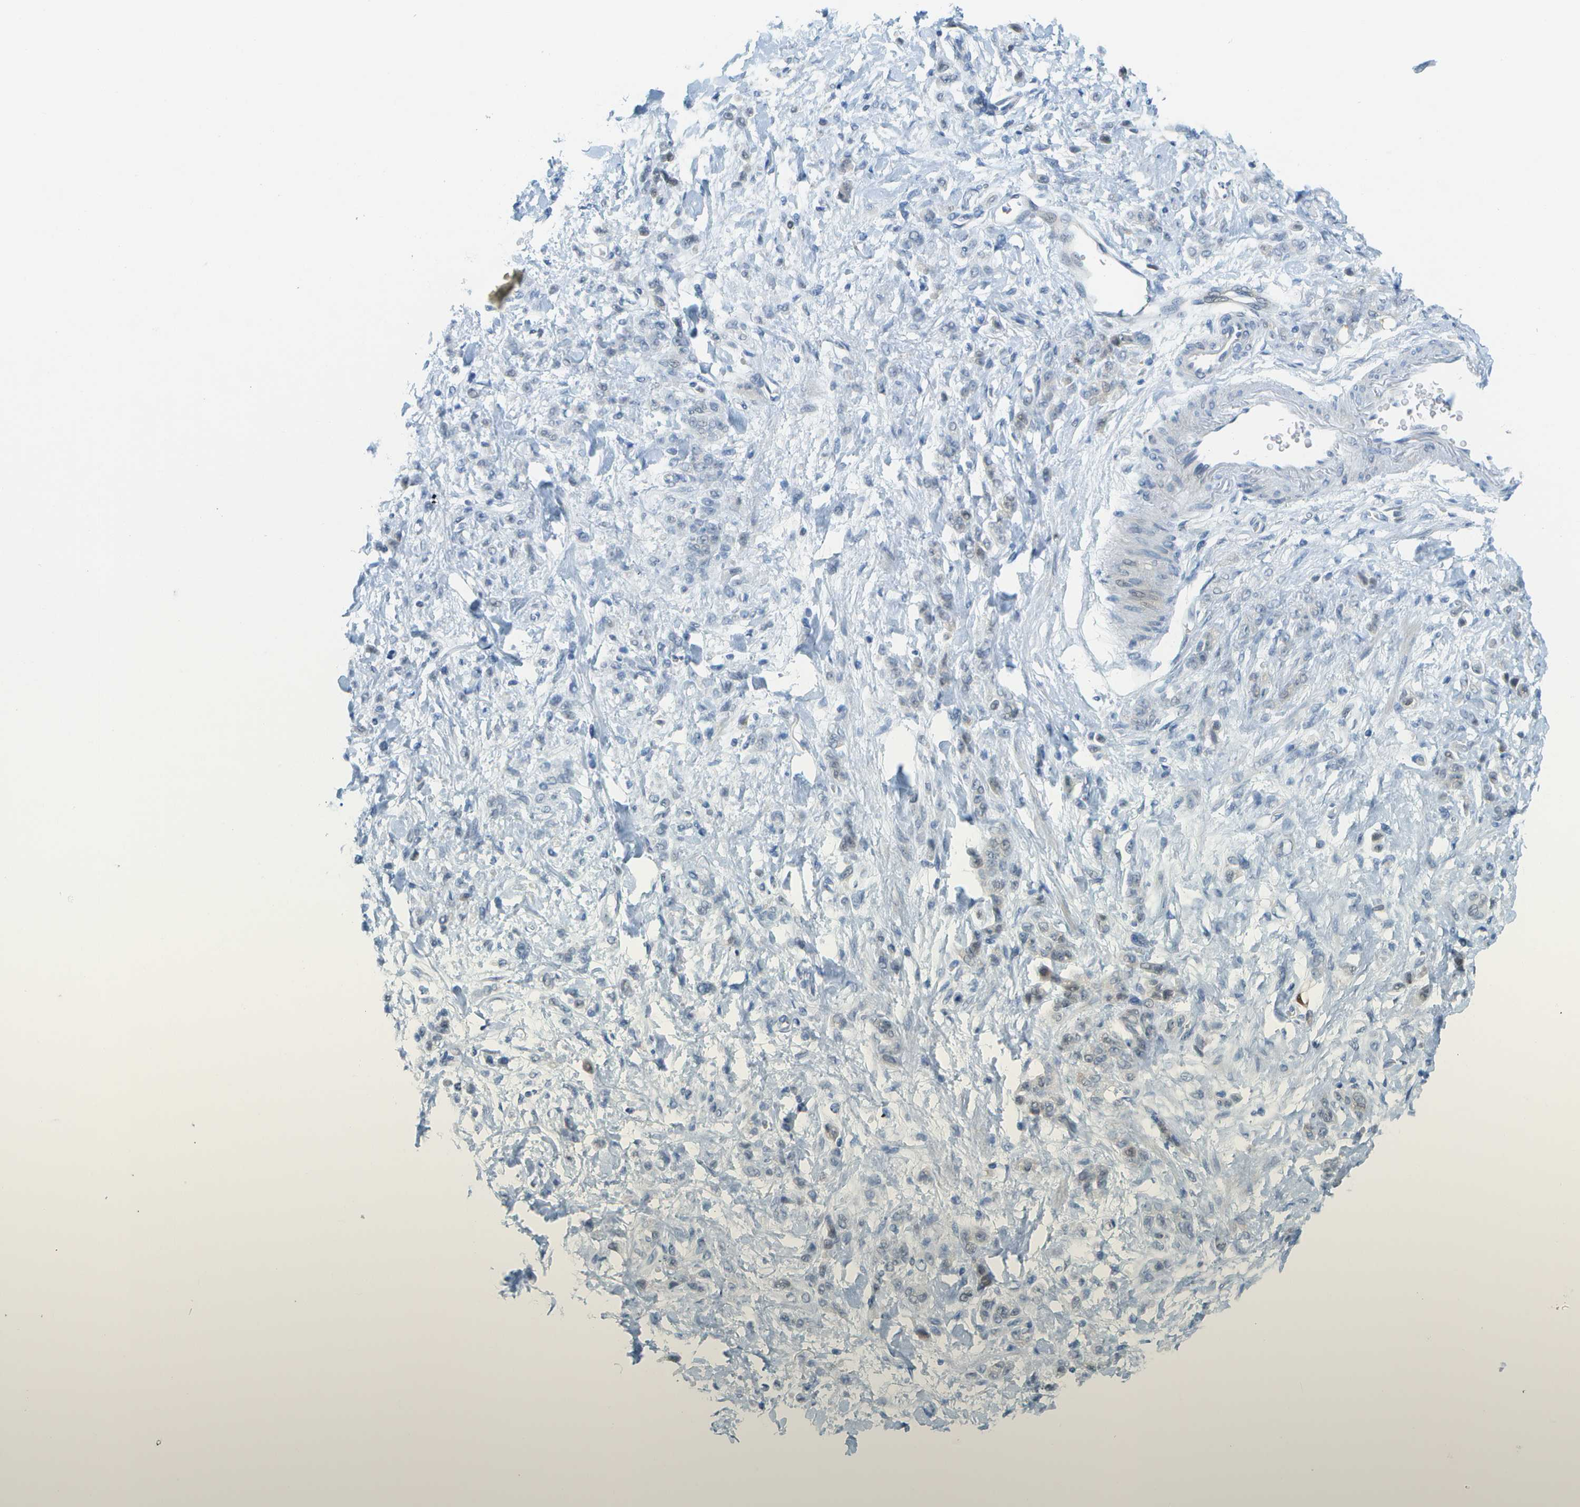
{"staining": {"intensity": "negative", "quantity": "none", "location": "none"}, "tissue": "stomach cancer", "cell_type": "Tumor cells", "image_type": "cancer", "snomed": [{"axis": "morphology", "description": "Normal tissue, NOS"}, {"axis": "morphology", "description": "Adenocarcinoma, NOS"}, {"axis": "topography", "description": "Stomach"}], "caption": "Protein analysis of stomach cancer displays no significant expression in tumor cells.", "gene": "CUL9", "patient": {"sex": "male", "age": 82}}